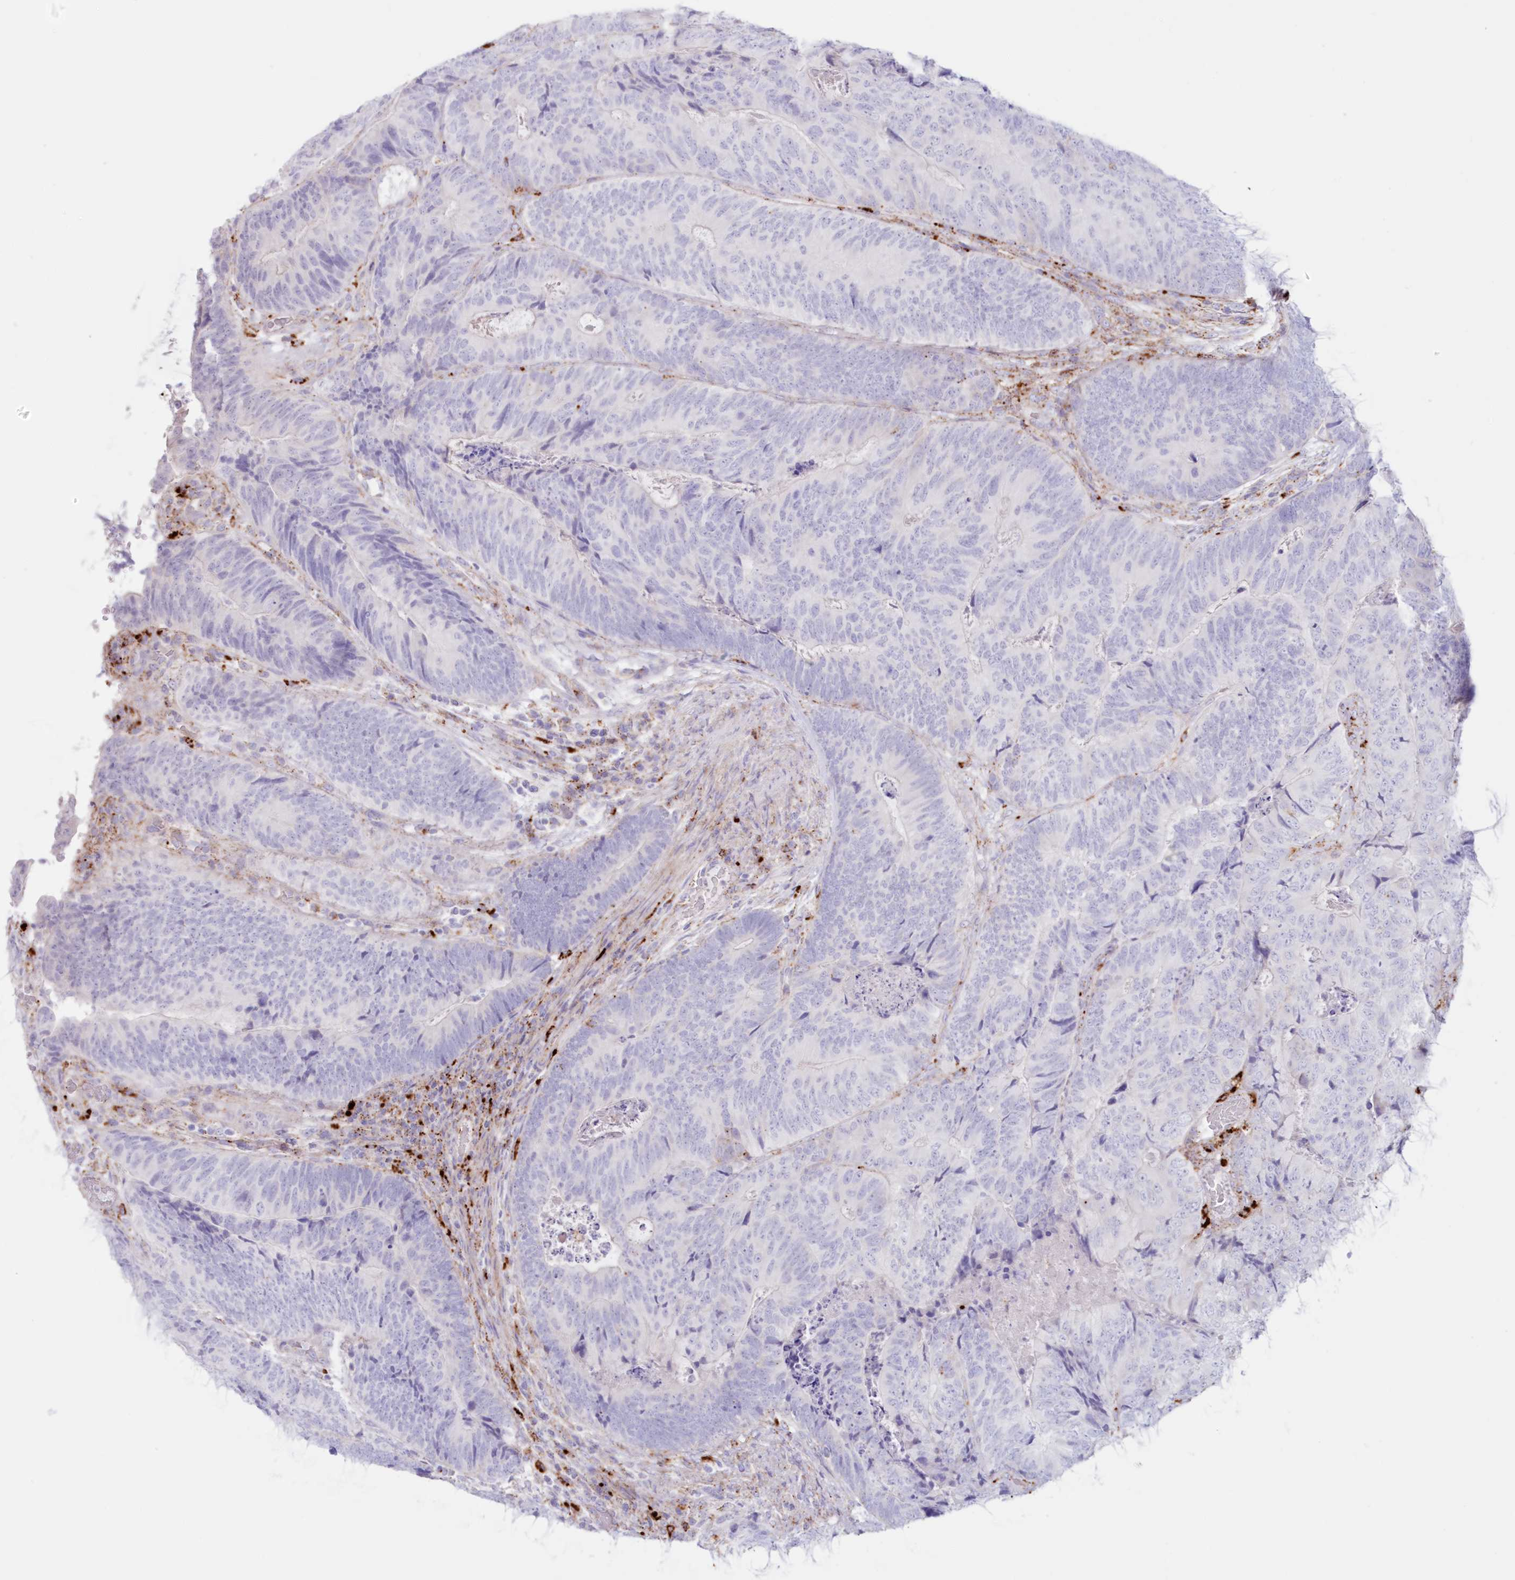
{"staining": {"intensity": "negative", "quantity": "none", "location": "none"}, "tissue": "colorectal cancer", "cell_type": "Tumor cells", "image_type": "cancer", "snomed": [{"axis": "morphology", "description": "Adenocarcinoma, NOS"}, {"axis": "topography", "description": "Colon"}], "caption": "Immunohistochemical staining of colorectal cancer shows no significant positivity in tumor cells.", "gene": "TPP1", "patient": {"sex": "female", "age": 67}}